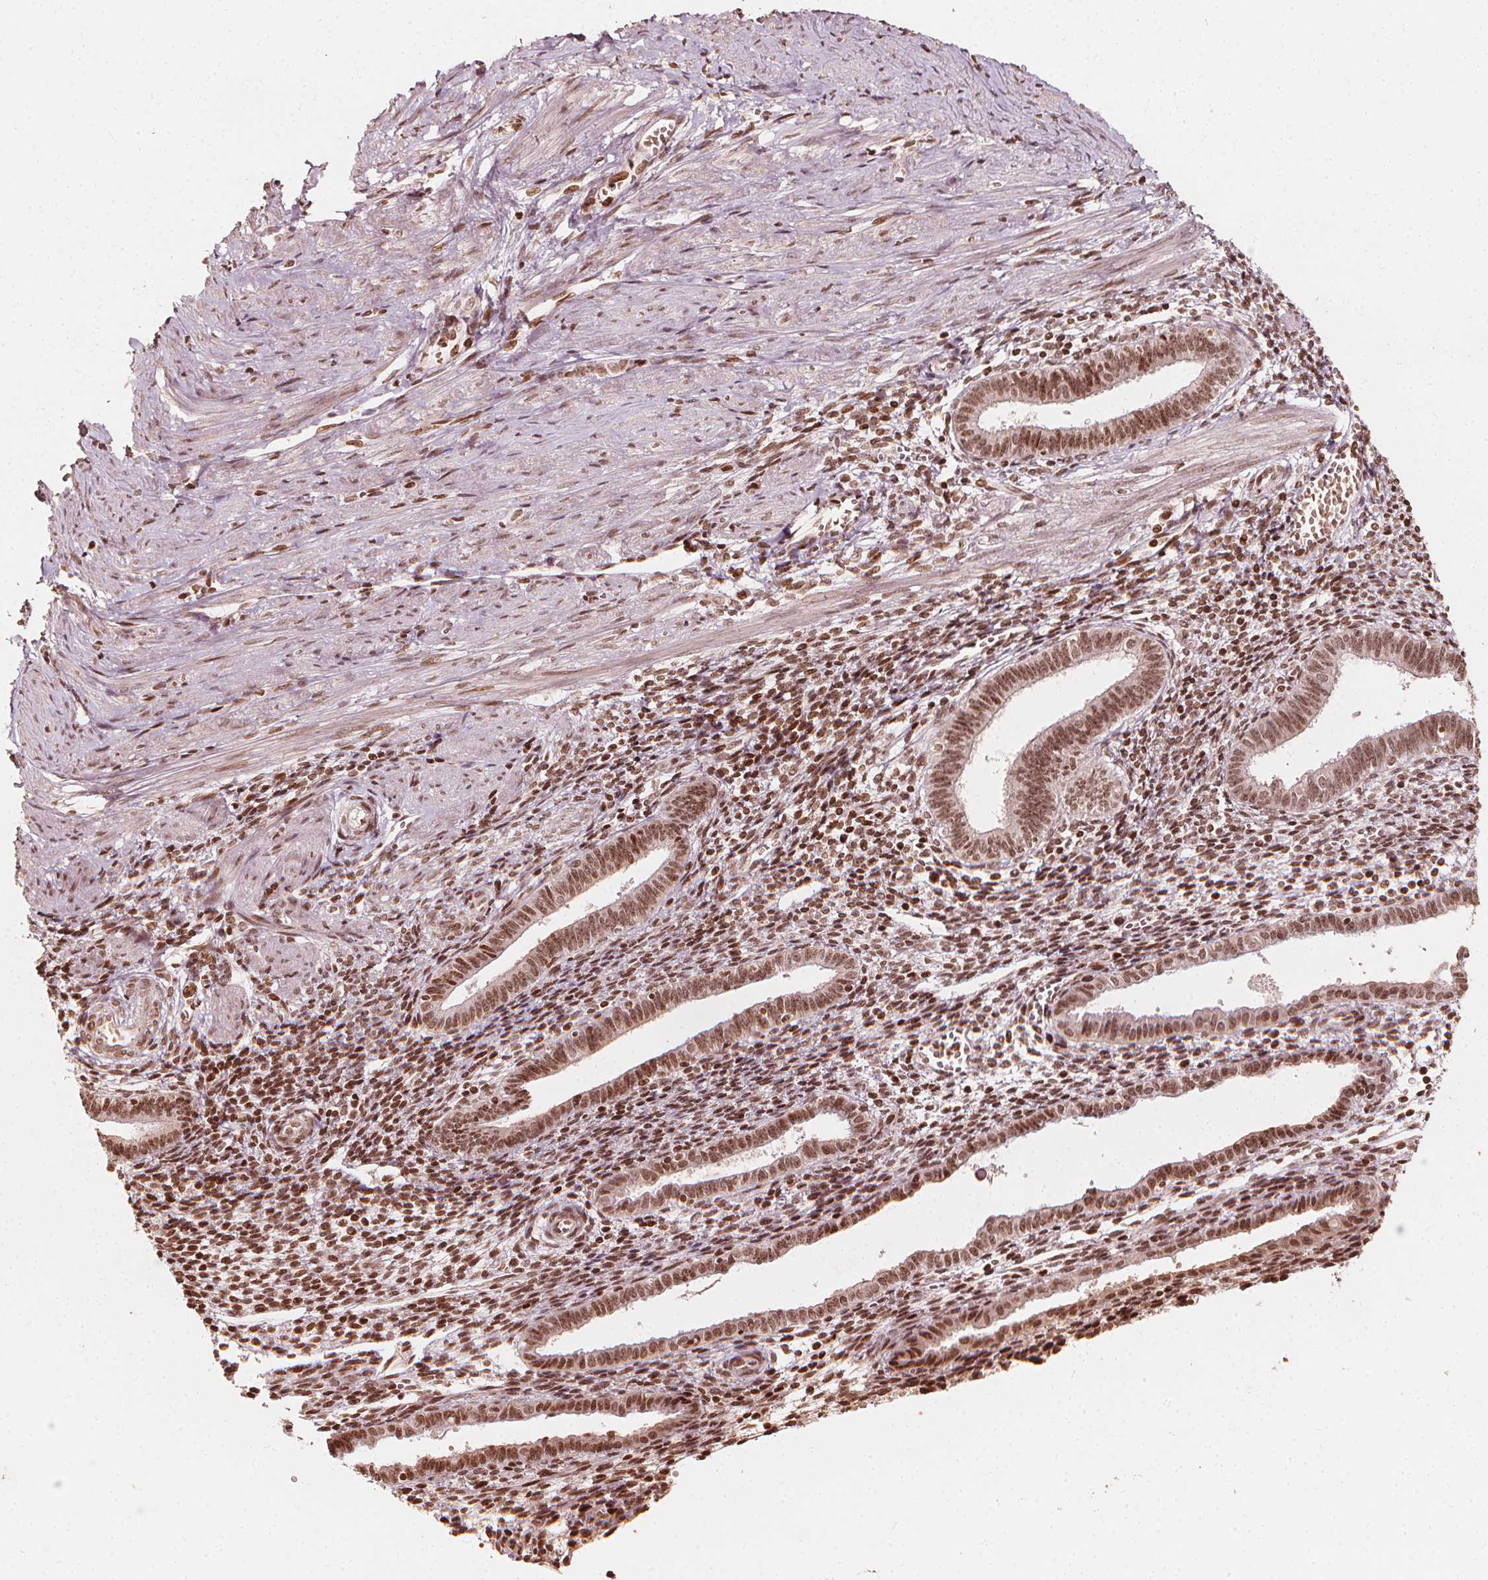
{"staining": {"intensity": "weak", "quantity": ">75%", "location": "nuclear"}, "tissue": "endometrium", "cell_type": "Cells in endometrial stroma", "image_type": "normal", "snomed": [{"axis": "morphology", "description": "Normal tissue, NOS"}, {"axis": "topography", "description": "Endometrium"}], "caption": "Cells in endometrial stroma show low levels of weak nuclear staining in about >75% of cells in benign human endometrium. The staining was performed using DAB, with brown indicating positive protein expression. Nuclei are stained blue with hematoxylin.", "gene": "H3C14", "patient": {"sex": "female", "age": 37}}